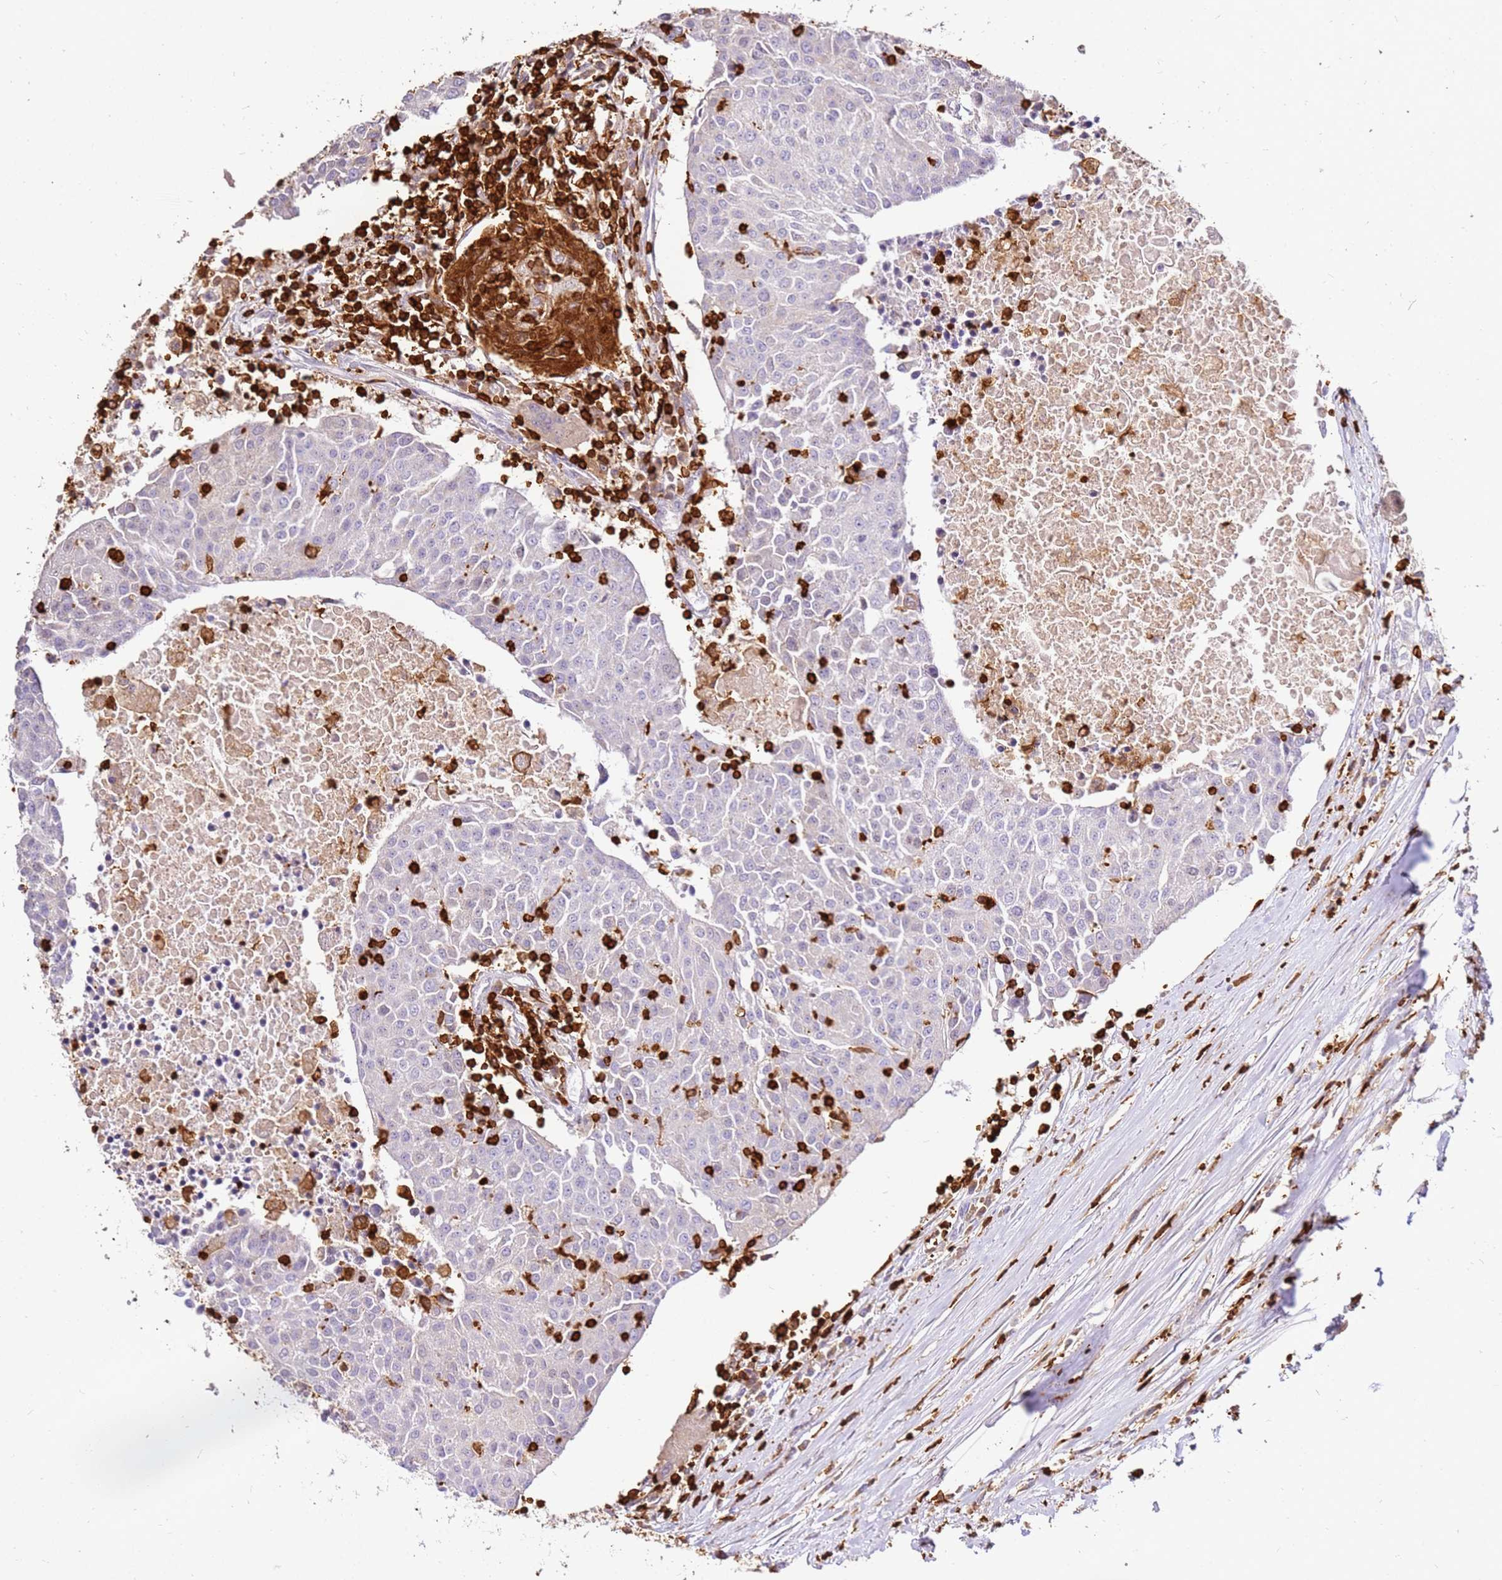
{"staining": {"intensity": "negative", "quantity": "none", "location": "none"}, "tissue": "urothelial cancer", "cell_type": "Tumor cells", "image_type": "cancer", "snomed": [{"axis": "morphology", "description": "Urothelial carcinoma, High grade"}, {"axis": "topography", "description": "Urinary bladder"}], "caption": "Urothelial carcinoma (high-grade) stained for a protein using IHC shows no staining tumor cells.", "gene": "CORO1A", "patient": {"sex": "female", "age": 85}}